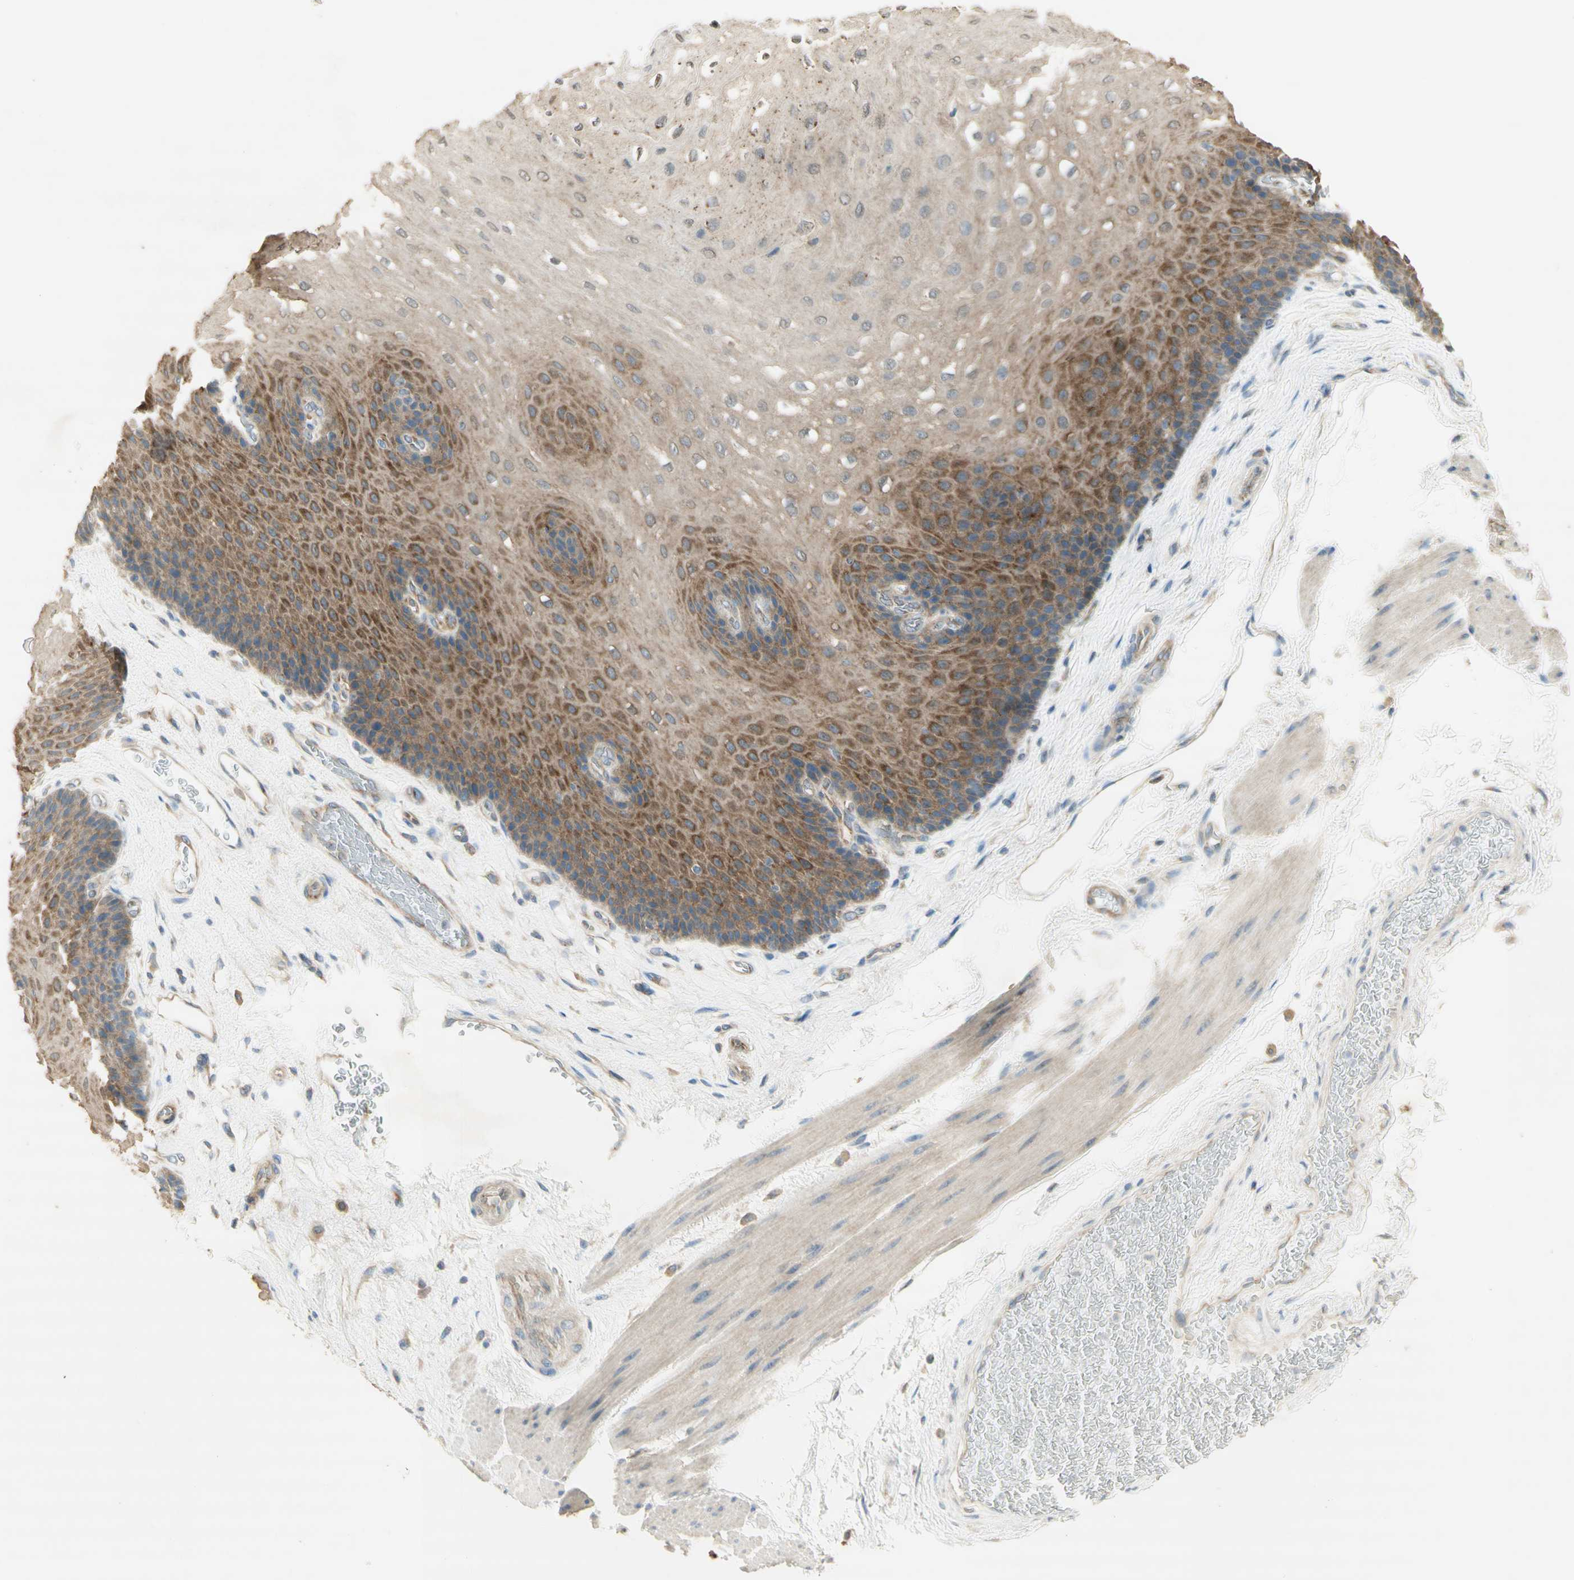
{"staining": {"intensity": "weak", "quantity": ">75%", "location": "cytoplasmic/membranous"}, "tissue": "esophagus", "cell_type": "Squamous epithelial cells", "image_type": "normal", "snomed": [{"axis": "morphology", "description": "Normal tissue, NOS"}, {"axis": "topography", "description": "Esophagus"}], "caption": "A brown stain highlights weak cytoplasmic/membranous positivity of a protein in squamous epithelial cells of benign human esophagus. Nuclei are stained in blue.", "gene": "DYNC1H1", "patient": {"sex": "female", "age": 72}}